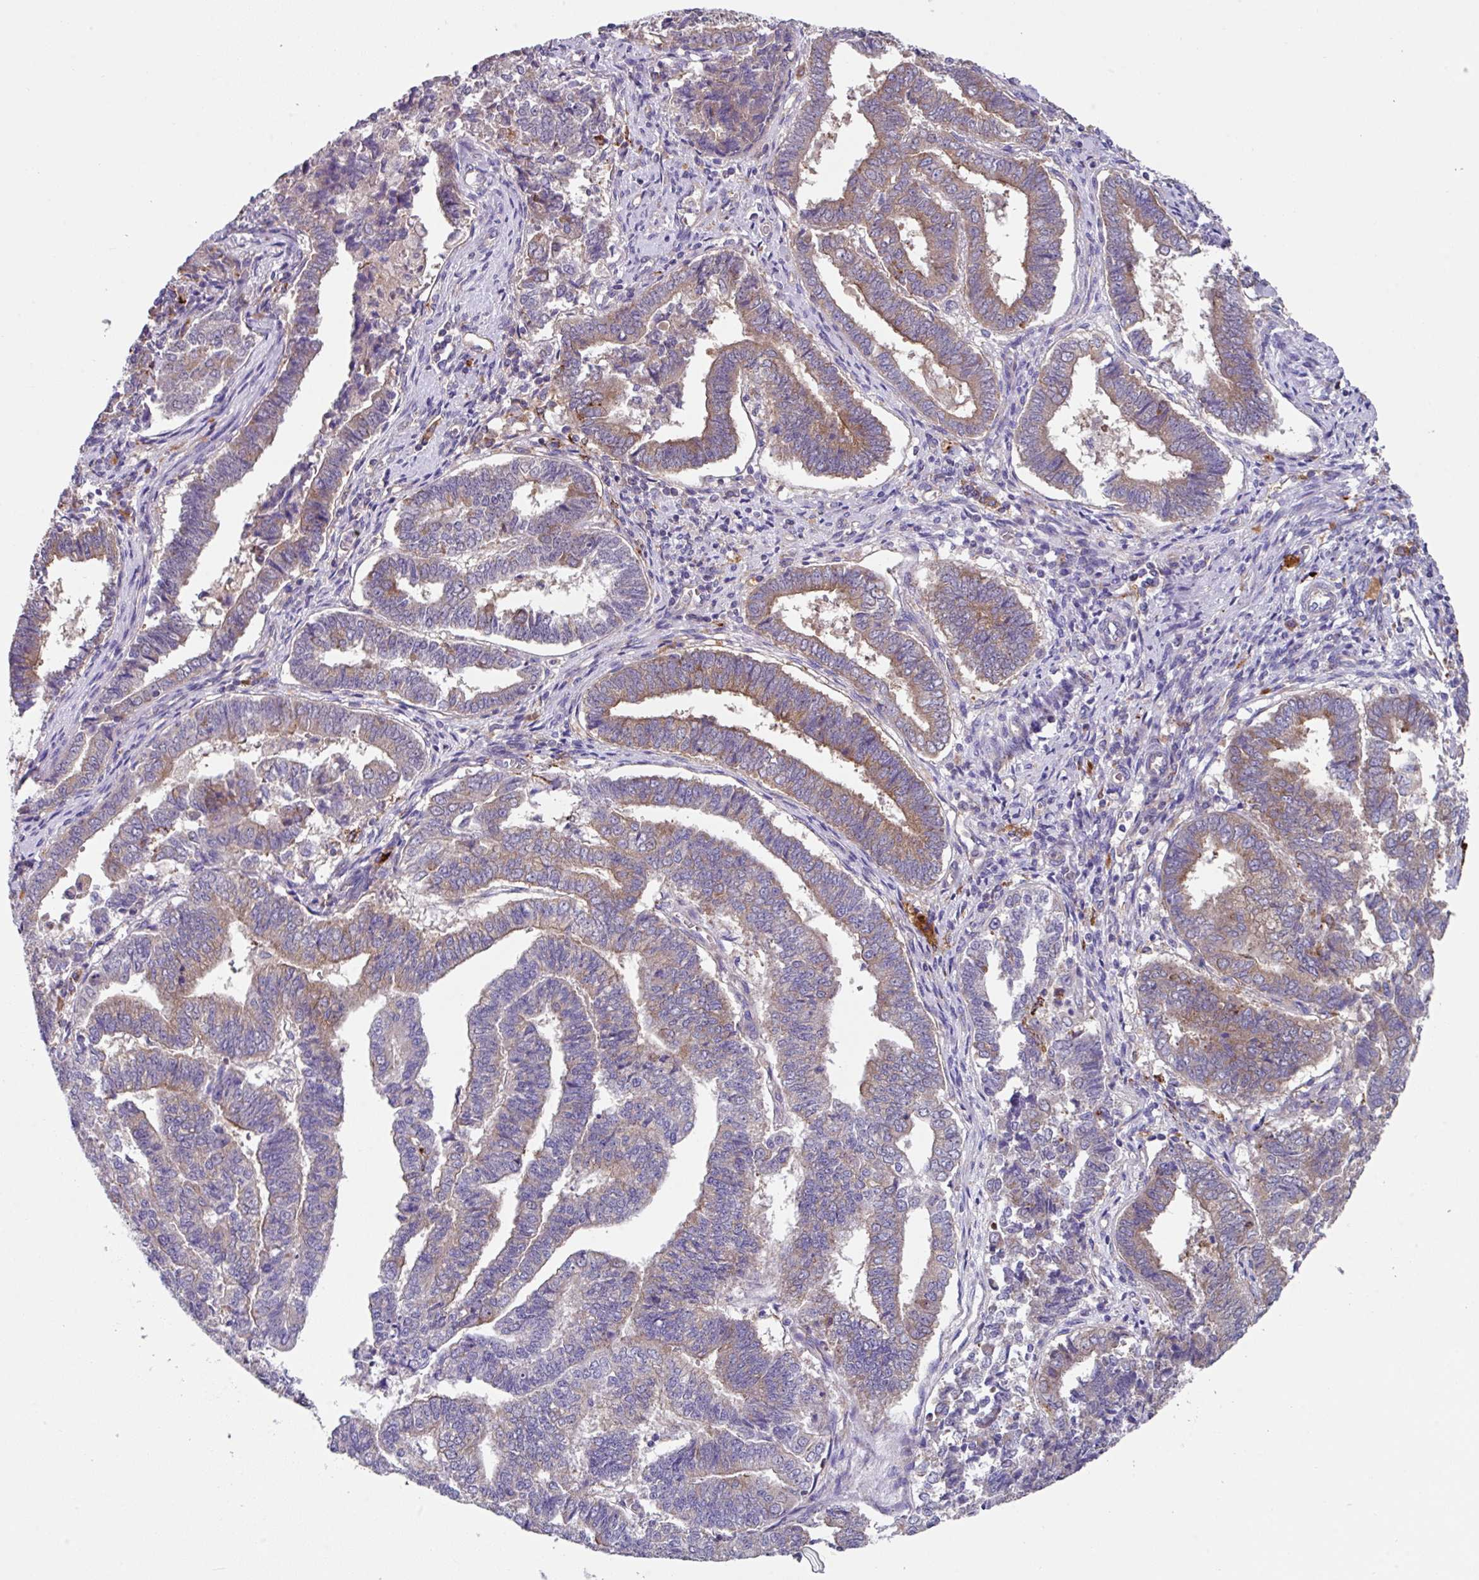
{"staining": {"intensity": "moderate", "quantity": "<25%", "location": "cytoplasmic/membranous"}, "tissue": "endometrial cancer", "cell_type": "Tumor cells", "image_type": "cancer", "snomed": [{"axis": "morphology", "description": "Adenocarcinoma, NOS"}, {"axis": "topography", "description": "Endometrium"}], "caption": "Moderate cytoplasmic/membranous staining for a protein is appreciated in about <25% of tumor cells of endometrial adenocarcinoma using IHC.", "gene": "EIF4B", "patient": {"sex": "female", "age": 72}}